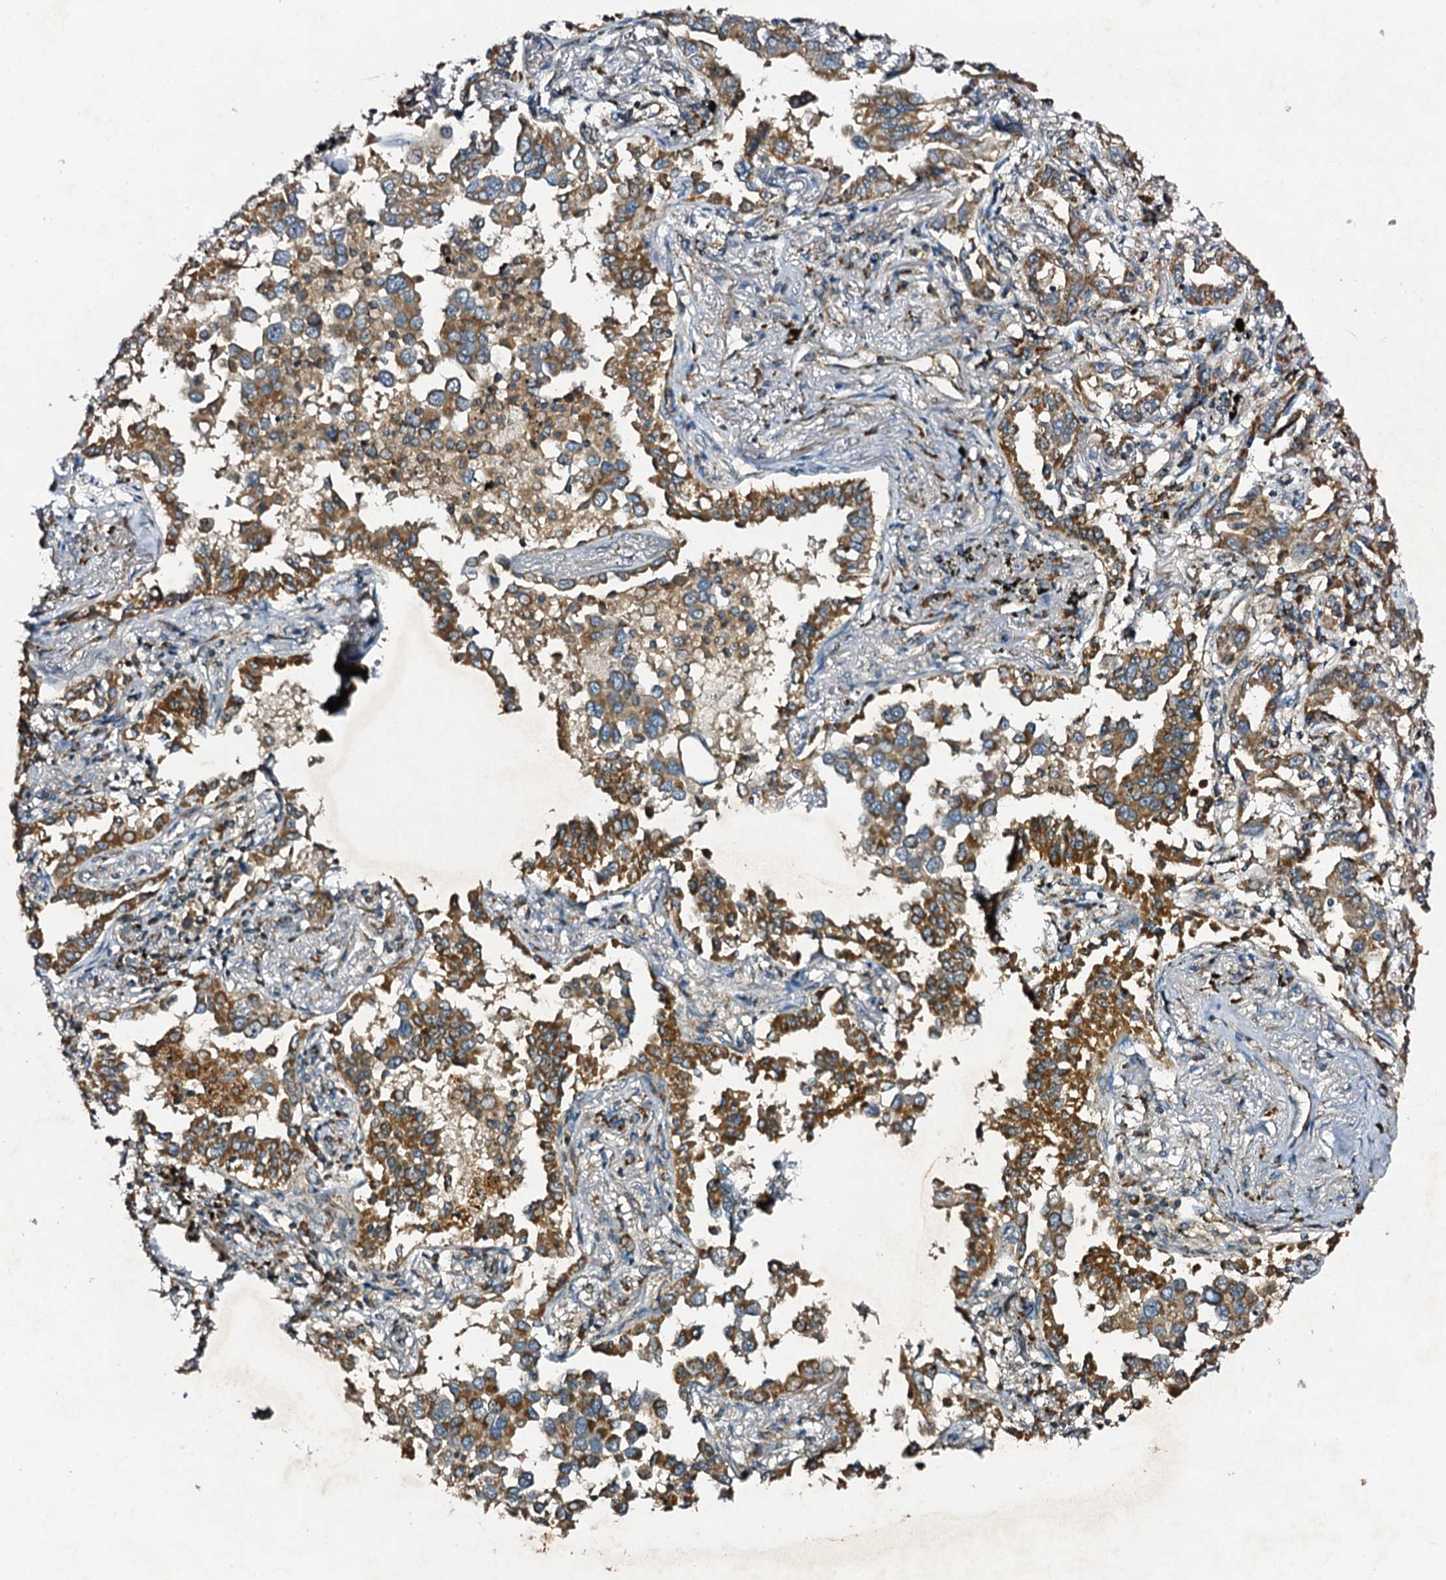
{"staining": {"intensity": "moderate", "quantity": ">75%", "location": "cytoplasmic/membranous"}, "tissue": "lung cancer", "cell_type": "Tumor cells", "image_type": "cancer", "snomed": [{"axis": "morphology", "description": "Adenocarcinoma, NOS"}, {"axis": "topography", "description": "Lung"}], "caption": "Moderate cytoplasmic/membranous protein expression is seen in approximately >75% of tumor cells in lung cancer (adenocarcinoma).", "gene": "NDUFA13", "patient": {"sex": "male", "age": 67}}